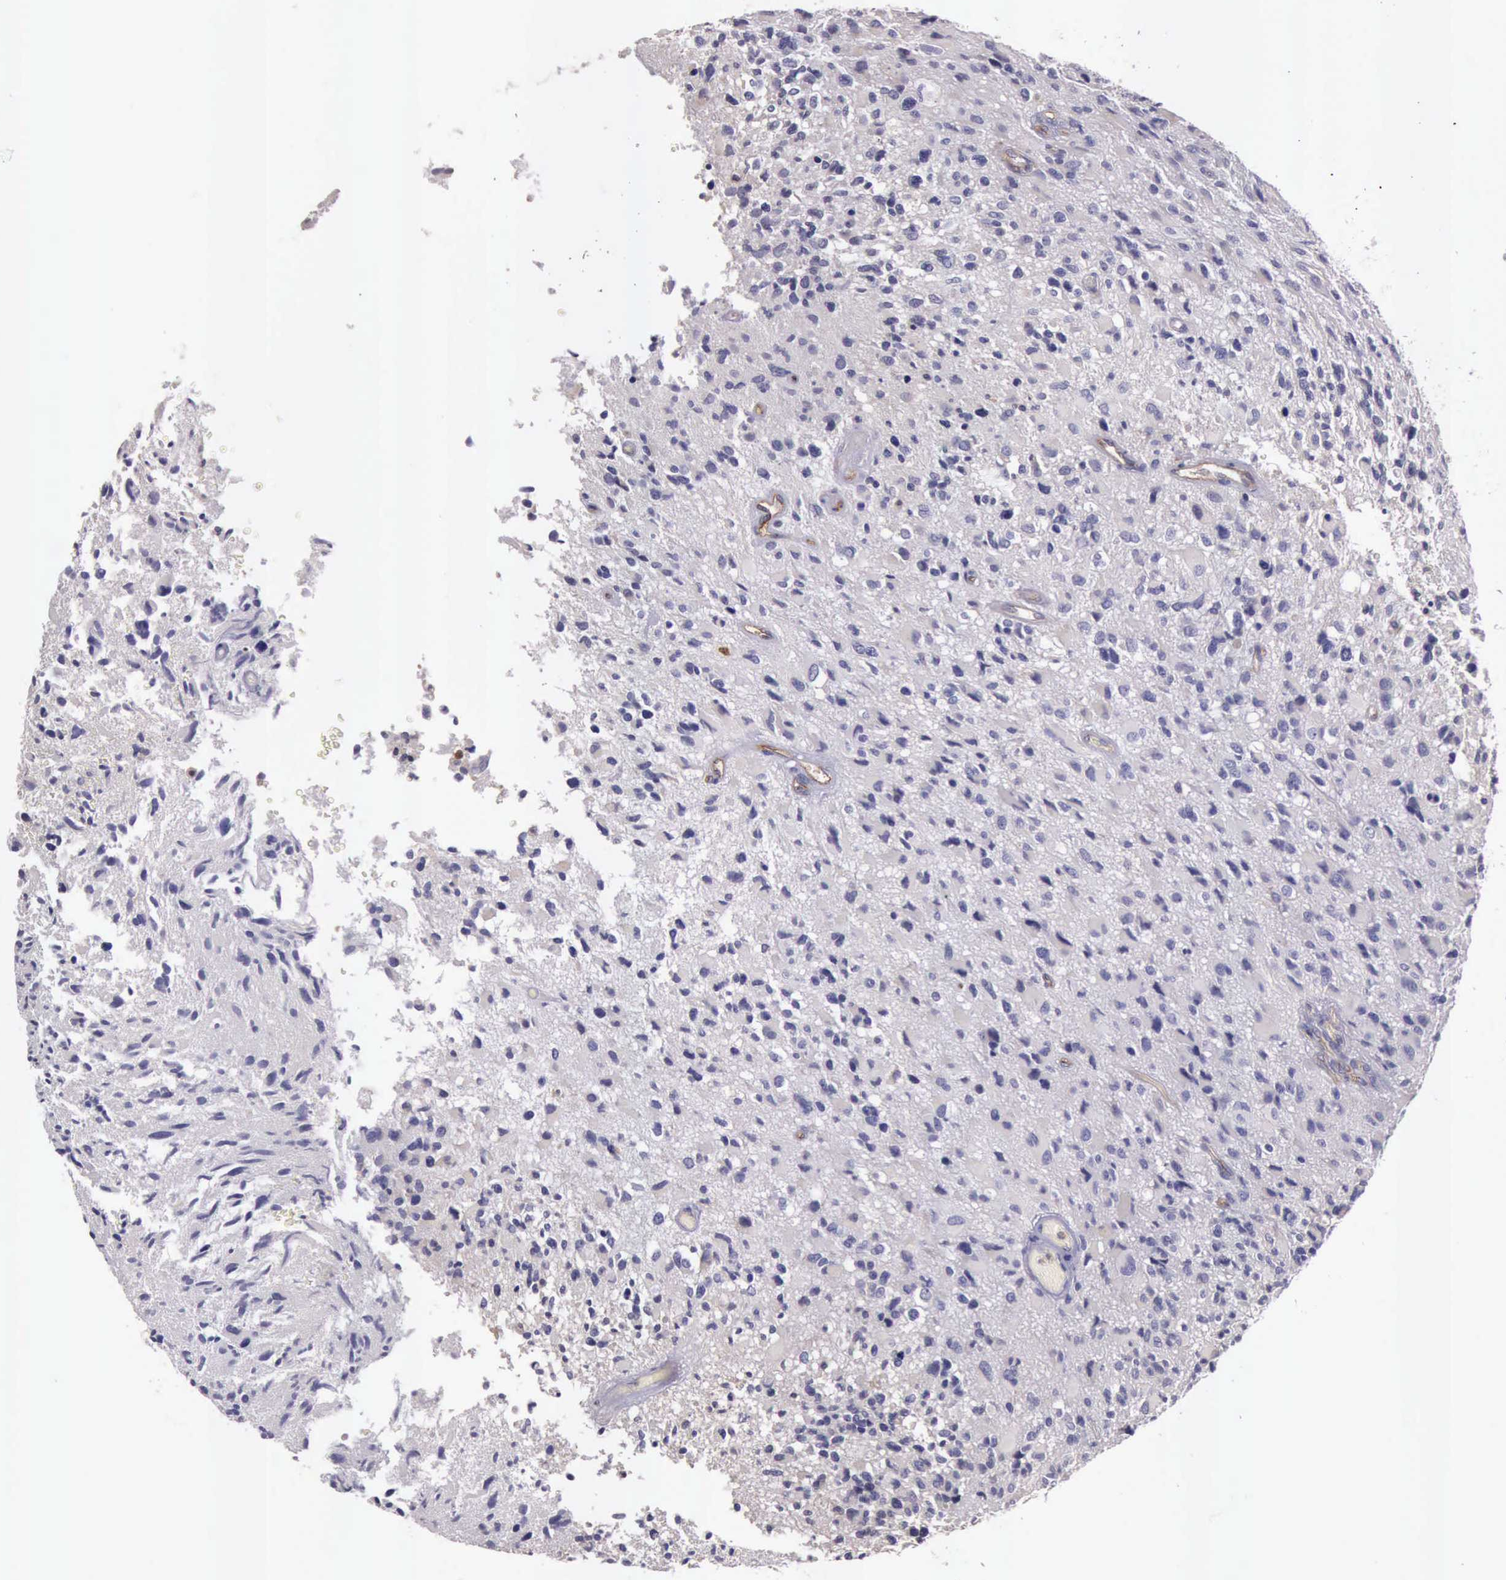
{"staining": {"intensity": "negative", "quantity": "none", "location": "none"}, "tissue": "glioma", "cell_type": "Tumor cells", "image_type": "cancer", "snomed": [{"axis": "morphology", "description": "Glioma, malignant, High grade"}, {"axis": "topography", "description": "Brain"}], "caption": "Tumor cells are negative for protein expression in human malignant glioma (high-grade).", "gene": "TCEANC", "patient": {"sex": "male", "age": 69}}